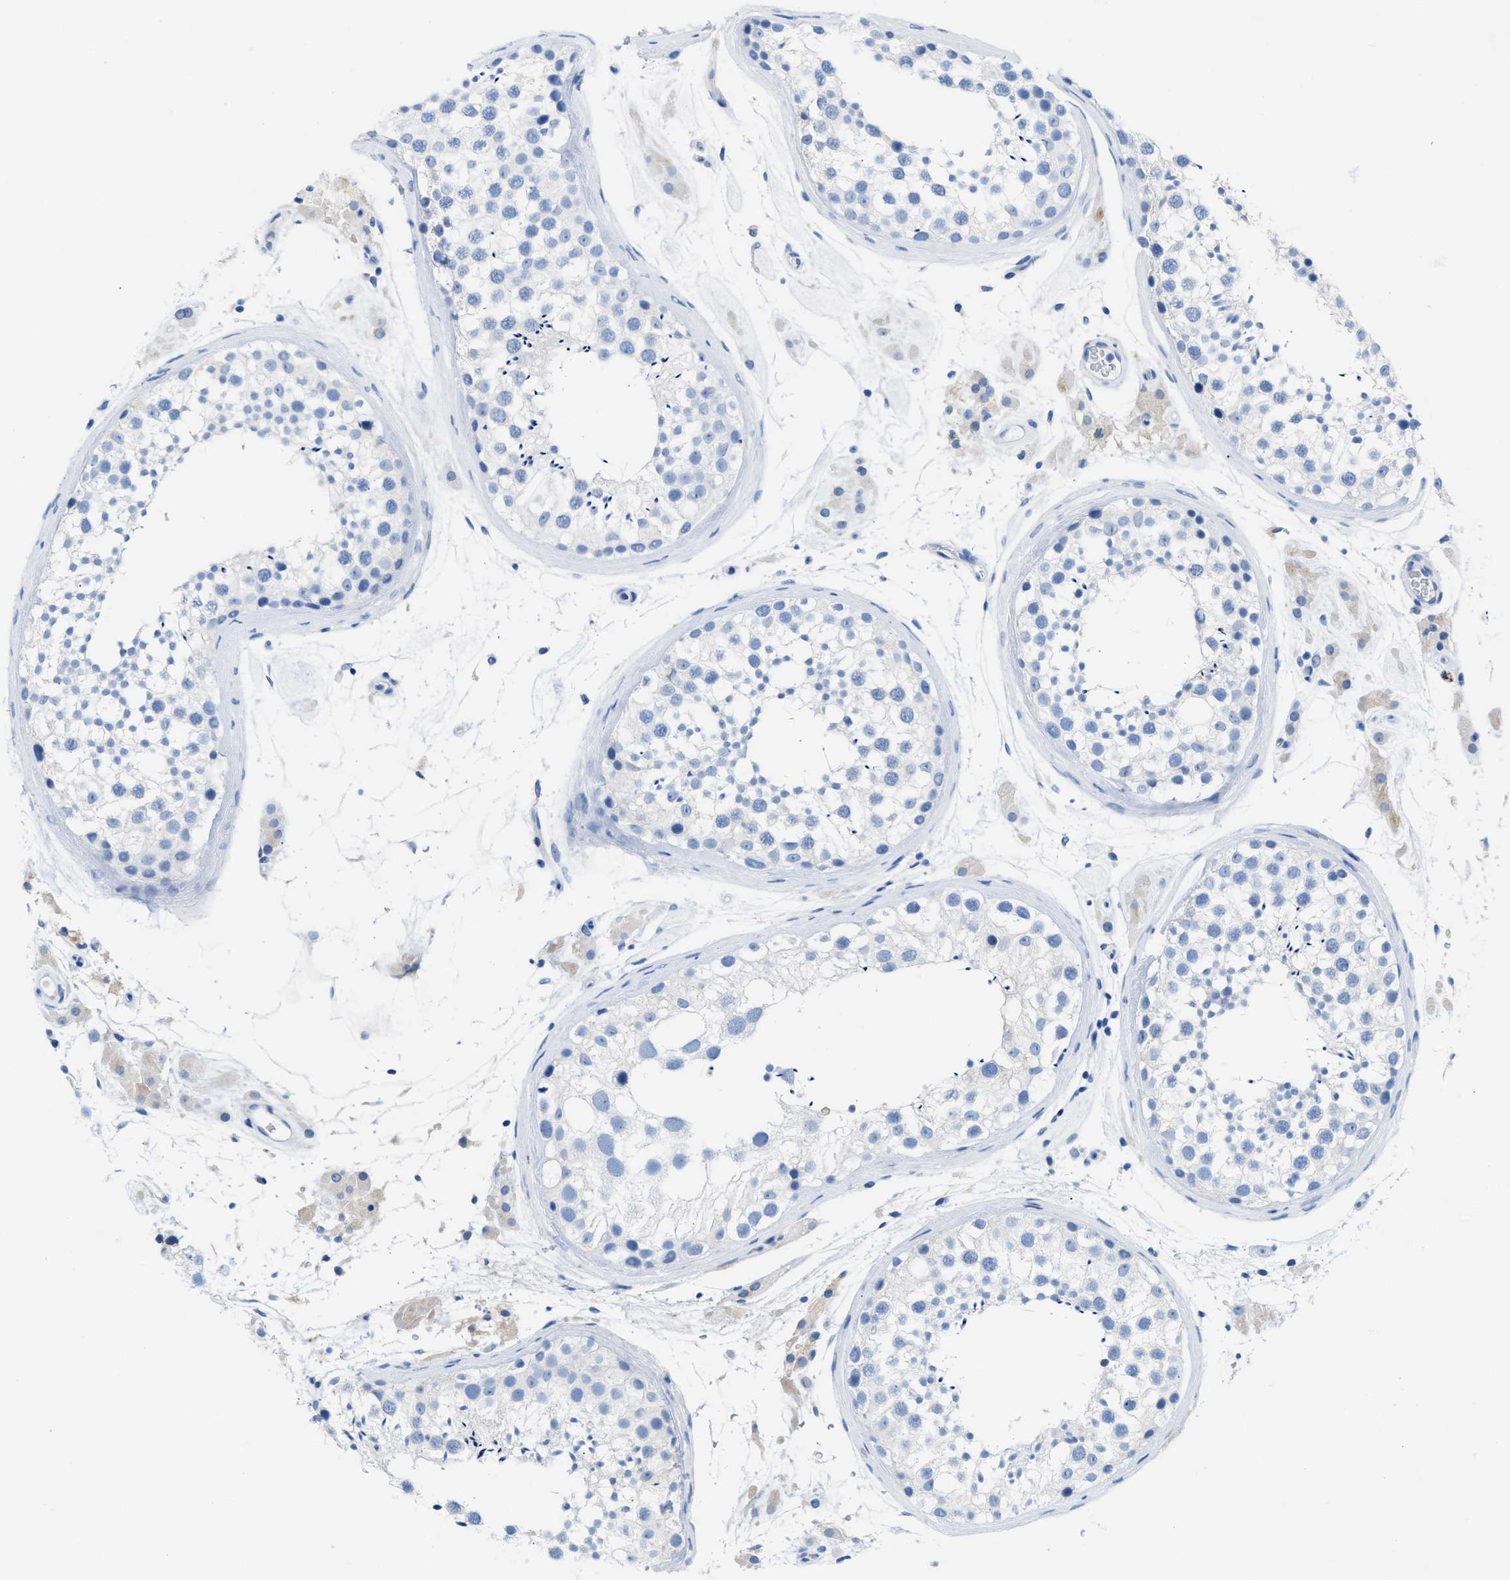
{"staining": {"intensity": "negative", "quantity": "none", "location": "none"}, "tissue": "testis", "cell_type": "Cells in seminiferous ducts", "image_type": "normal", "snomed": [{"axis": "morphology", "description": "Normal tissue, NOS"}, {"axis": "topography", "description": "Testis"}], "caption": "Immunohistochemical staining of benign human testis shows no significant staining in cells in seminiferous ducts. (DAB immunohistochemistry (IHC) visualized using brightfield microscopy, high magnification).", "gene": "ANKFN1", "patient": {"sex": "male", "age": 46}}